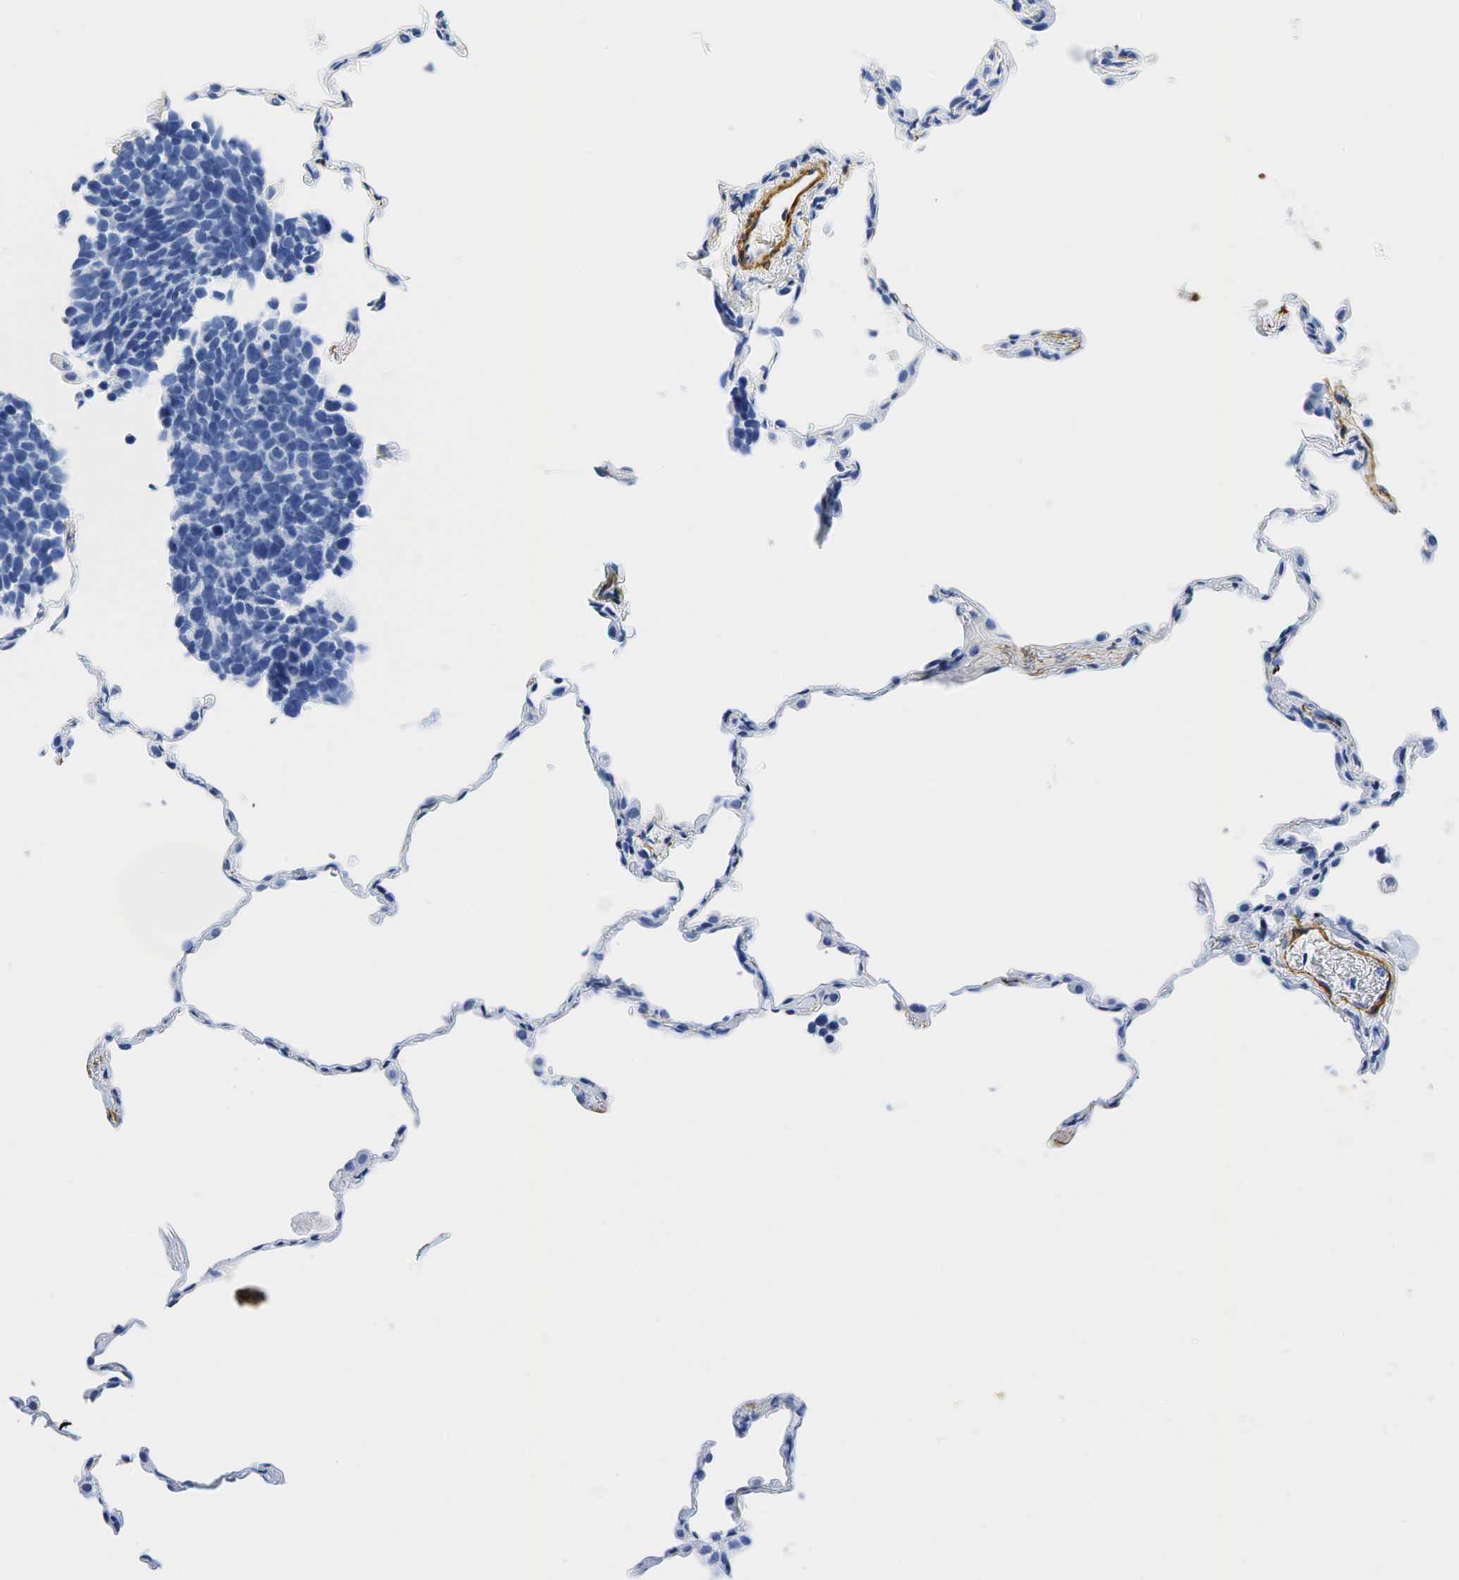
{"staining": {"intensity": "negative", "quantity": "none", "location": "none"}, "tissue": "lung cancer", "cell_type": "Tumor cells", "image_type": "cancer", "snomed": [{"axis": "morphology", "description": "Neoplasm, malignant, NOS"}, {"axis": "topography", "description": "Lung"}], "caption": "The micrograph displays no staining of tumor cells in lung neoplasm (malignant).", "gene": "ACTA1", "patient": {"sex": "female", "age": 75}}